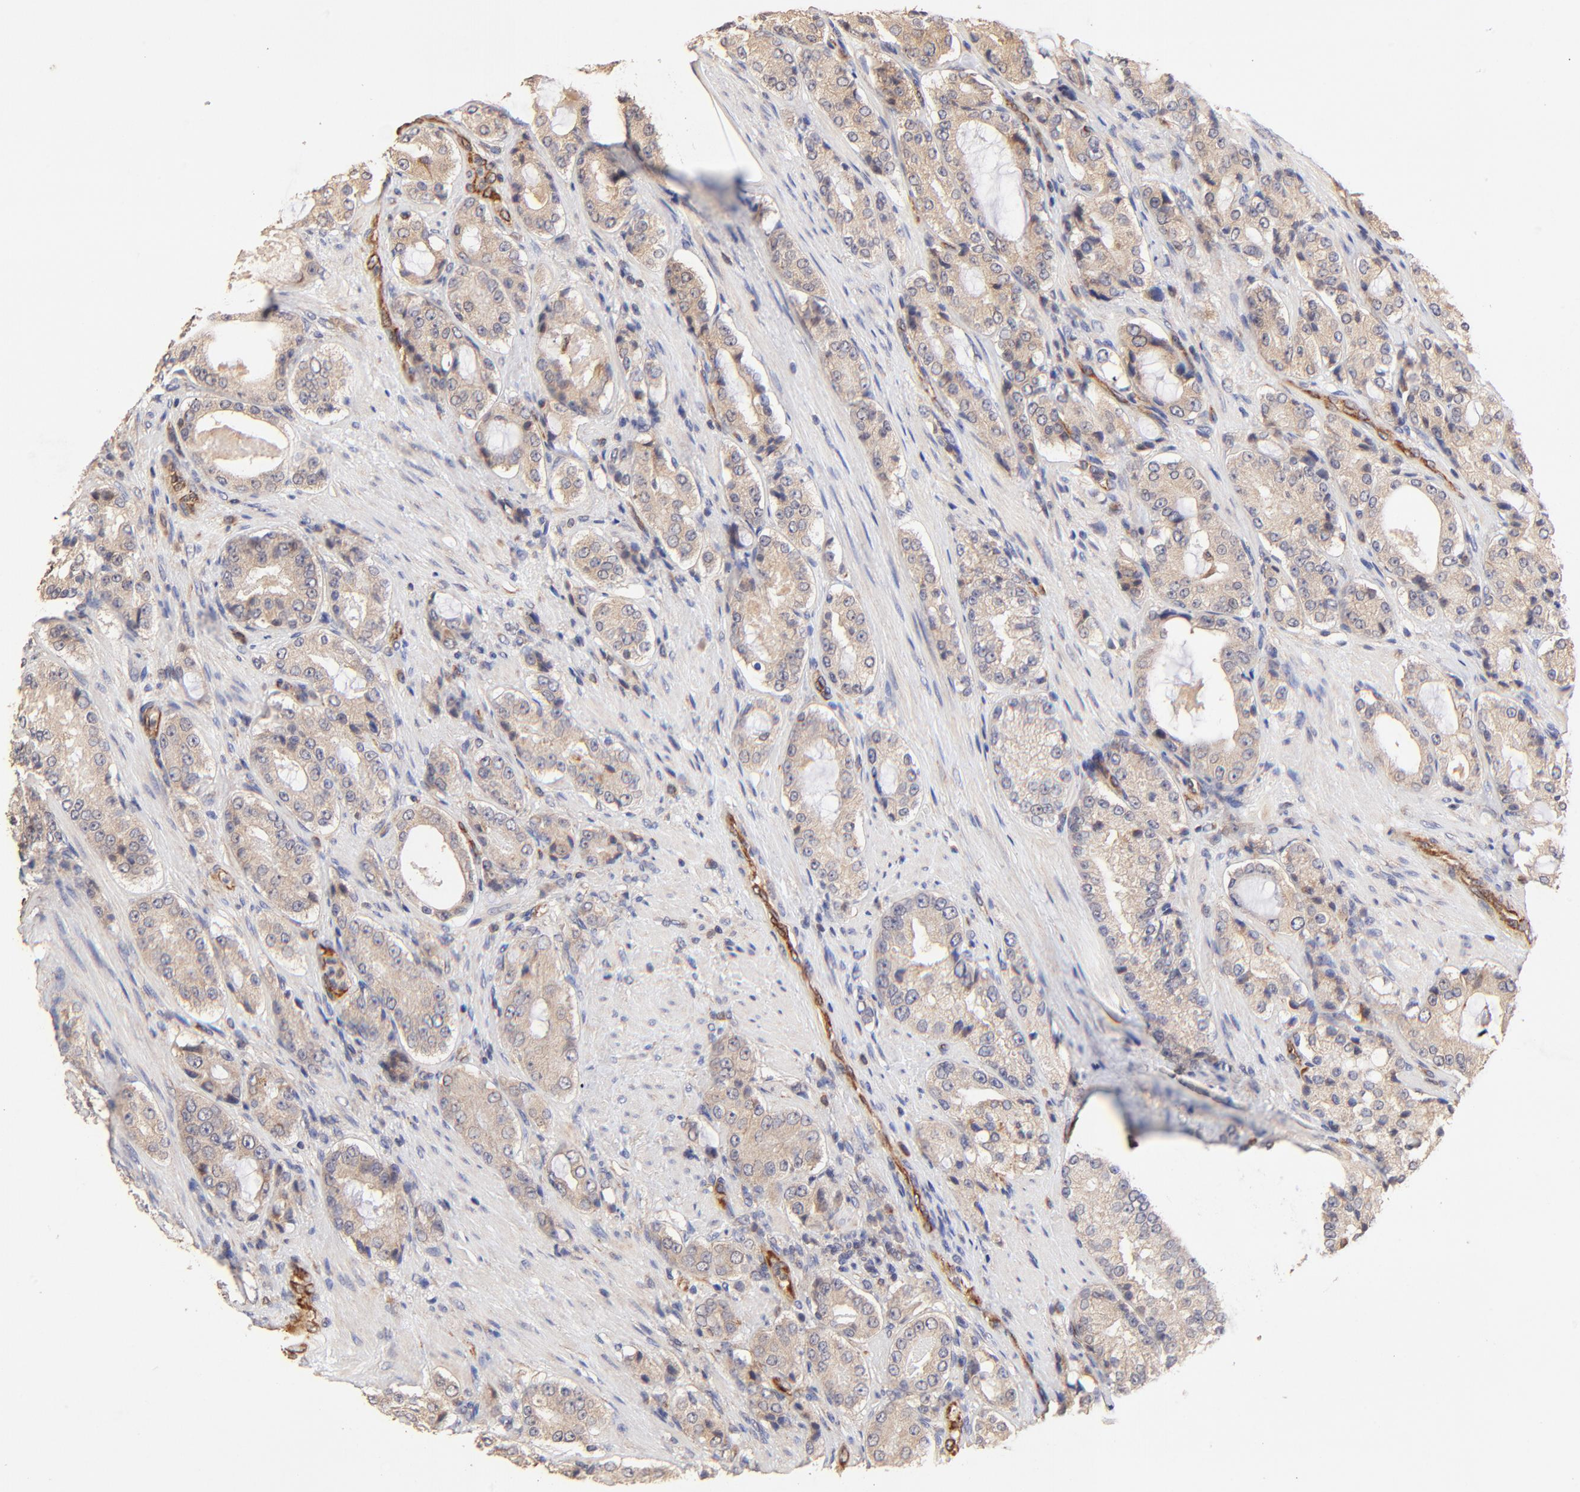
{"staining": {"intensity": "weak", "quantity": ">75%", "location": "cytoplasmic/membranous"}, "tissue": "prostate cancer", "cell_type": "Tumor cells", "image_type": "cancer", "snomed": [{"axis": "morphology", "description": "Adenocarcinoma, High grade"}, {"axis": "topography", "description": "Prostate"}], "caption": "Prostate cancer (high-grade adenocarcinoma) stained with a brown dye demonstrates weak cytoplasmic/membranous positive staining in approximately >75% of tumor cells.", "gene": "TNFAIP3", "patient": {"sex": "male", "age": 72}}